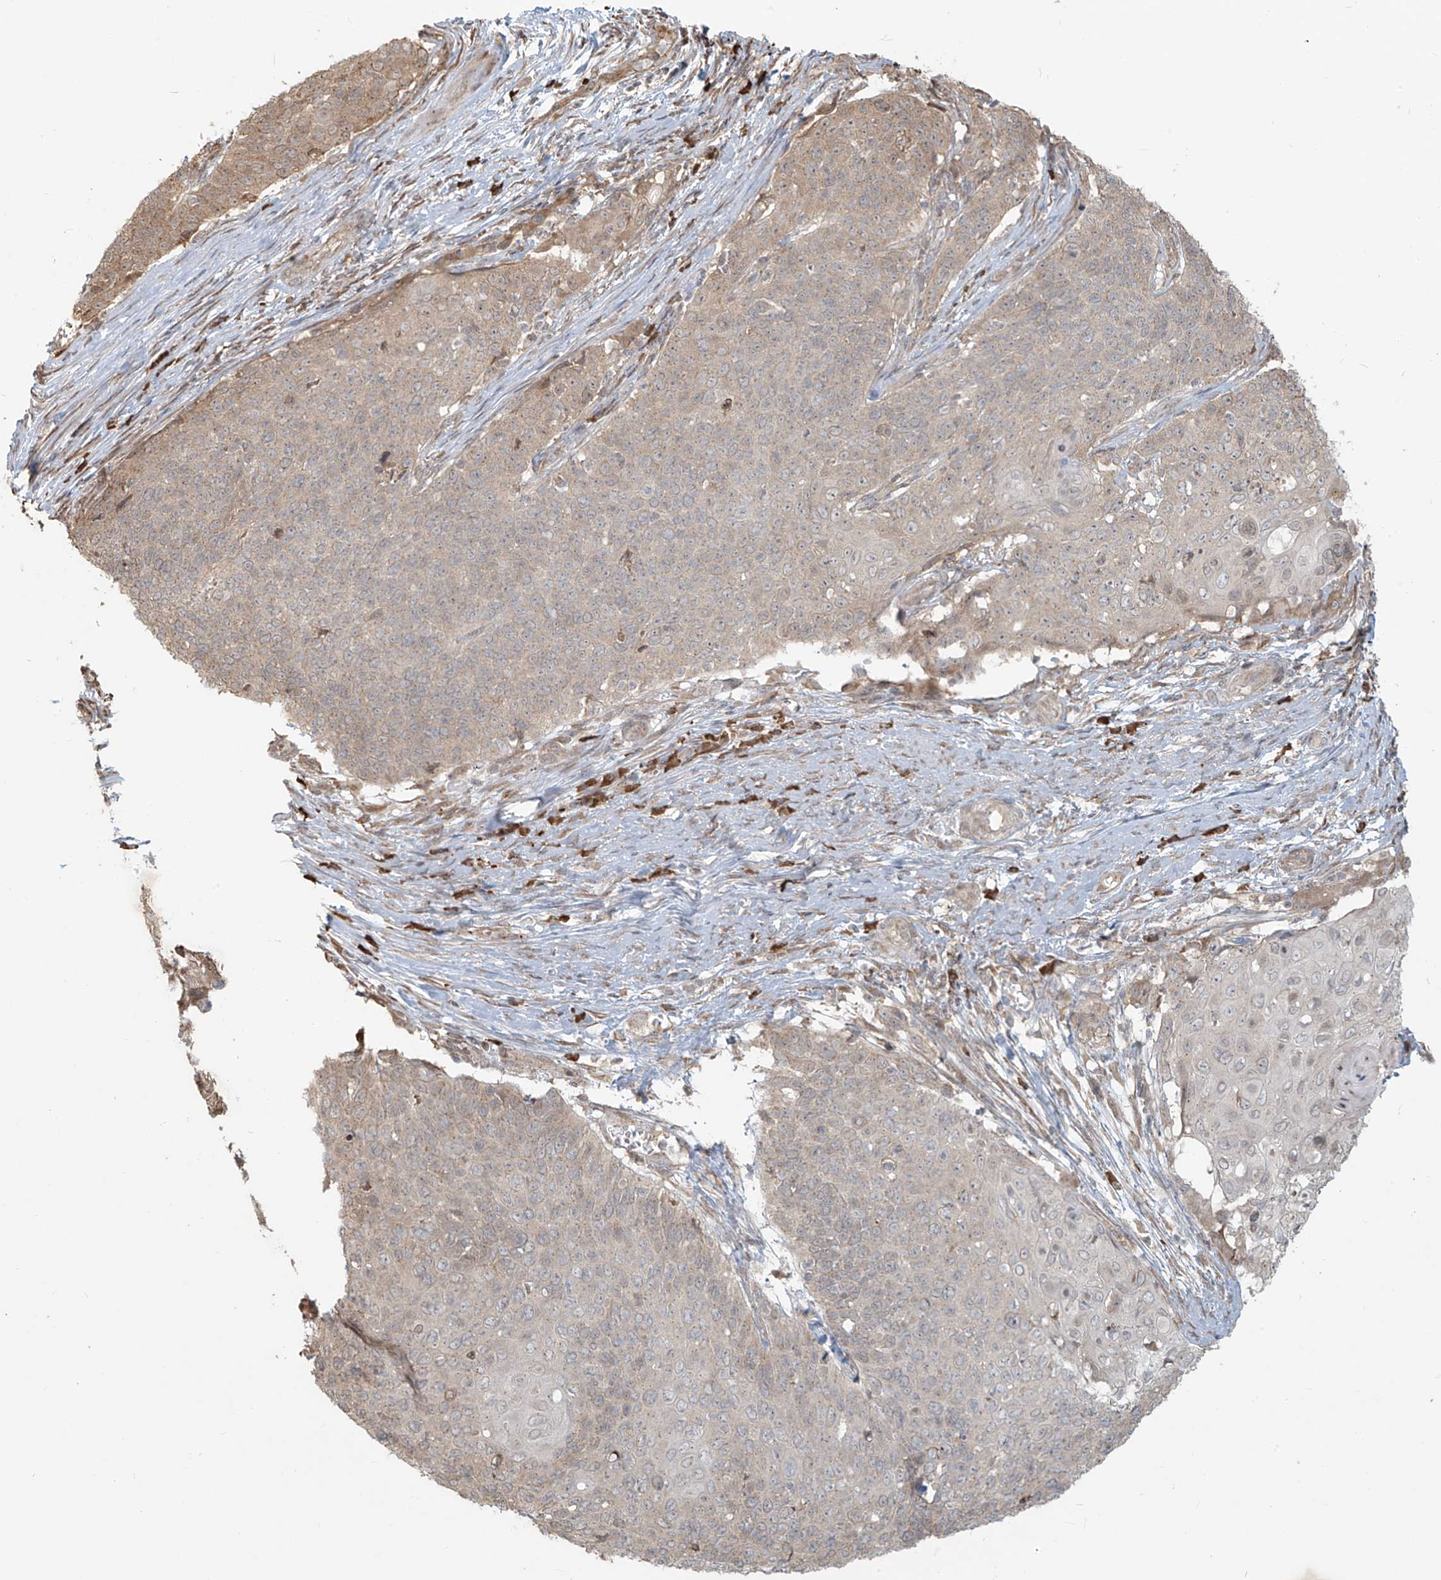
{"staining": {"intensity": "weak", "quantity": "25%-75%", "location": "cytoplasmic/membranous"}, "tissue": "cervical cancer", "cell_type": "Tumor cells", "image_type": "cancer", "snomed": [{"axis": "morphology", "description": "Squamous cell carcinoma, NOS"}, {"axis": "topography", "description": "Cervix"}], "caption": "DAB immunohistochemical staining of cervical squamous cell carcinoma exhibits weak cytoplasmic/membranous protein staining in approximately 25%-75% of tumor cells.", "gene": "PLEKHM3", "patient": {"sex": "female", "age": 39}}